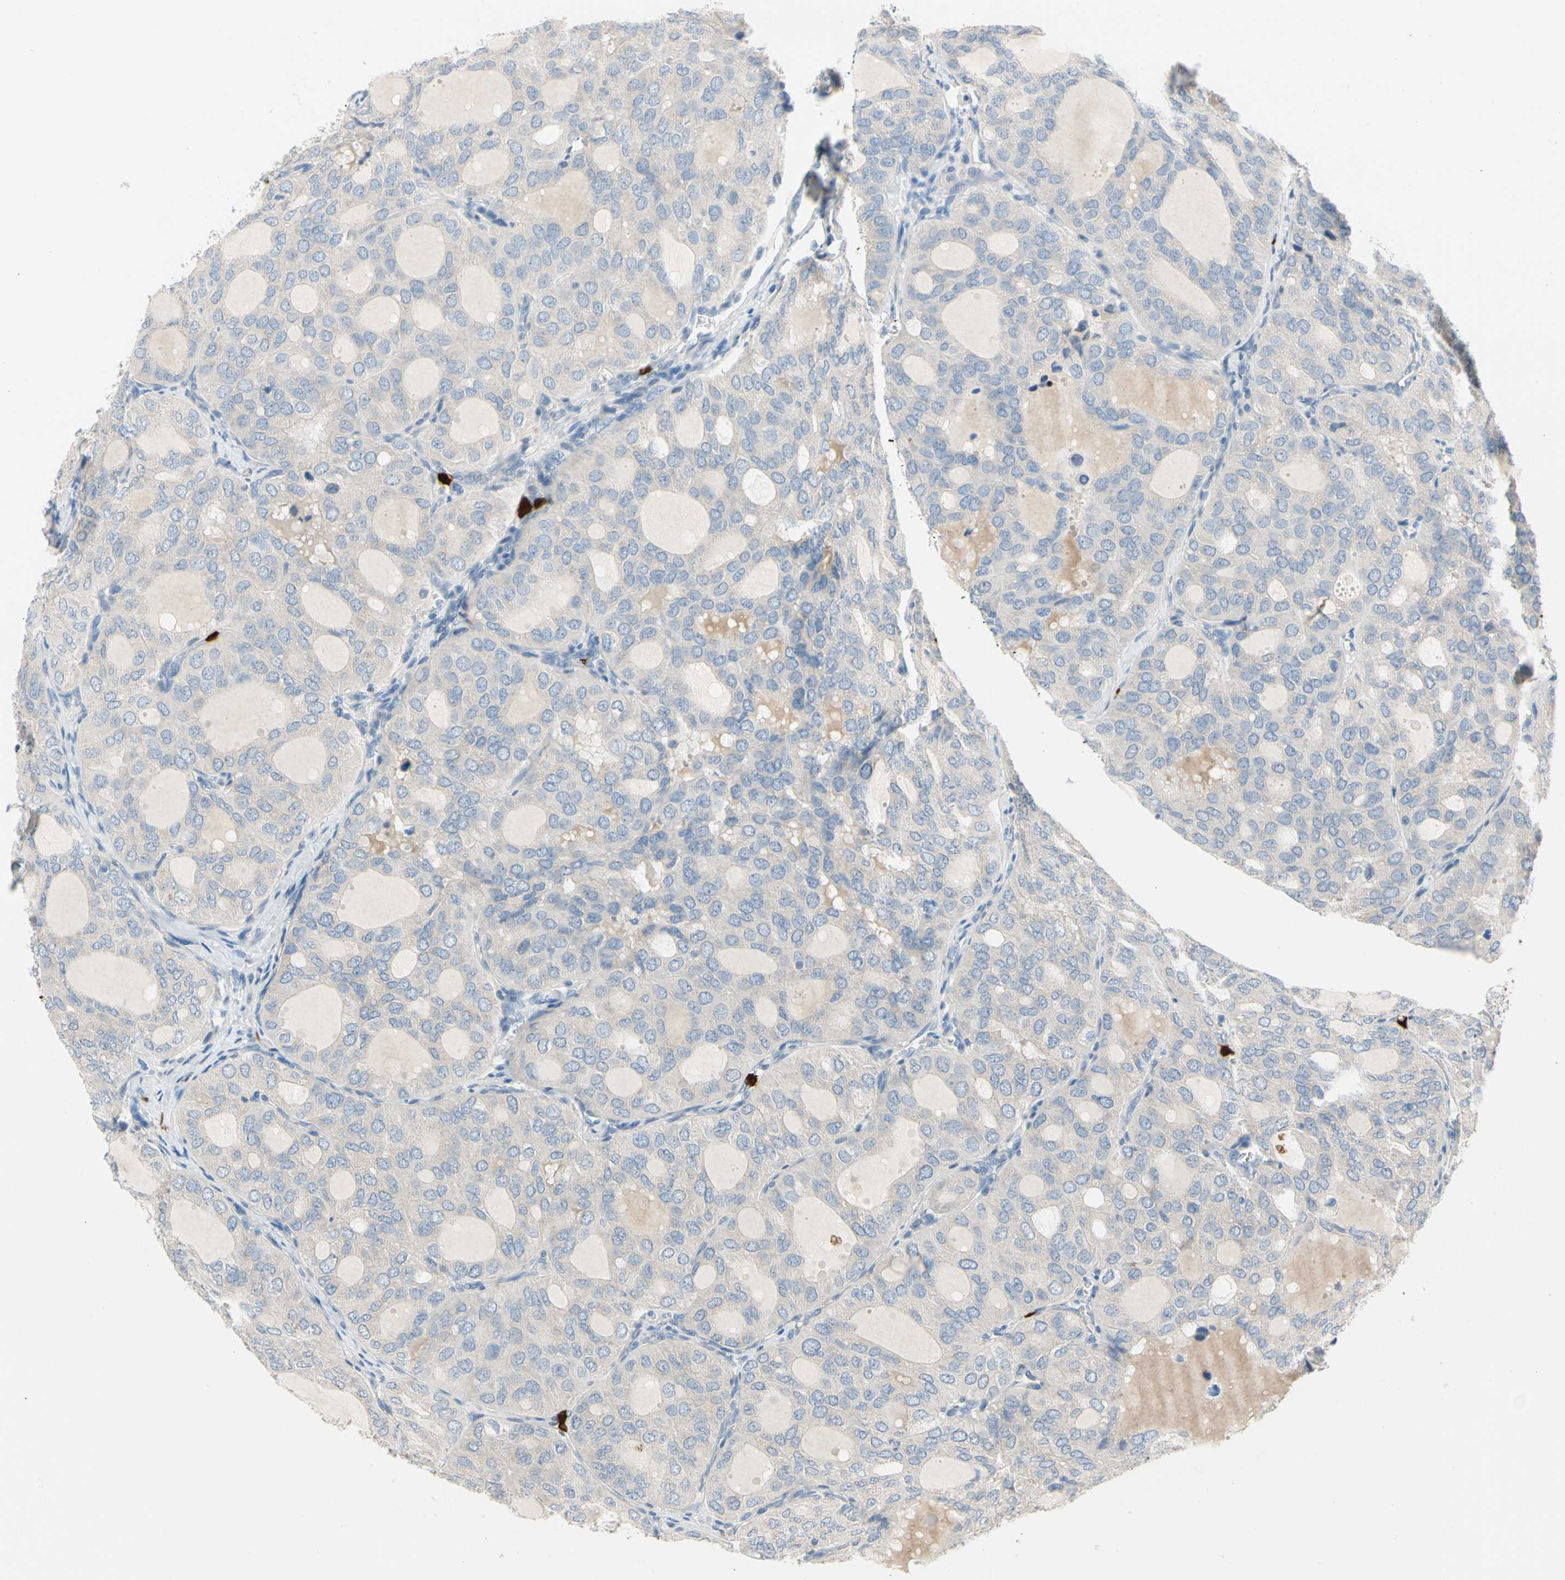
{"staining": {"intensity": "weak", "quantity": "<25%", "location": "cytoplasmic/membranous"}, "tissue": "thyroid cancer", "cell_type": "Tumor cells", "image_type": "cancer", "snomed": [{"axis": "morphology", "description": "Follicular adenoma carcinoma, NOS"}, {"axis": "topography", "description": "Thyroid gland"}], "caption": "Tumor cells are negative for protein expression in human thyroid follicular adenoma carcinoma.", "gene": "TRAF5", "patient": {"sex": "male", "age": 75}}